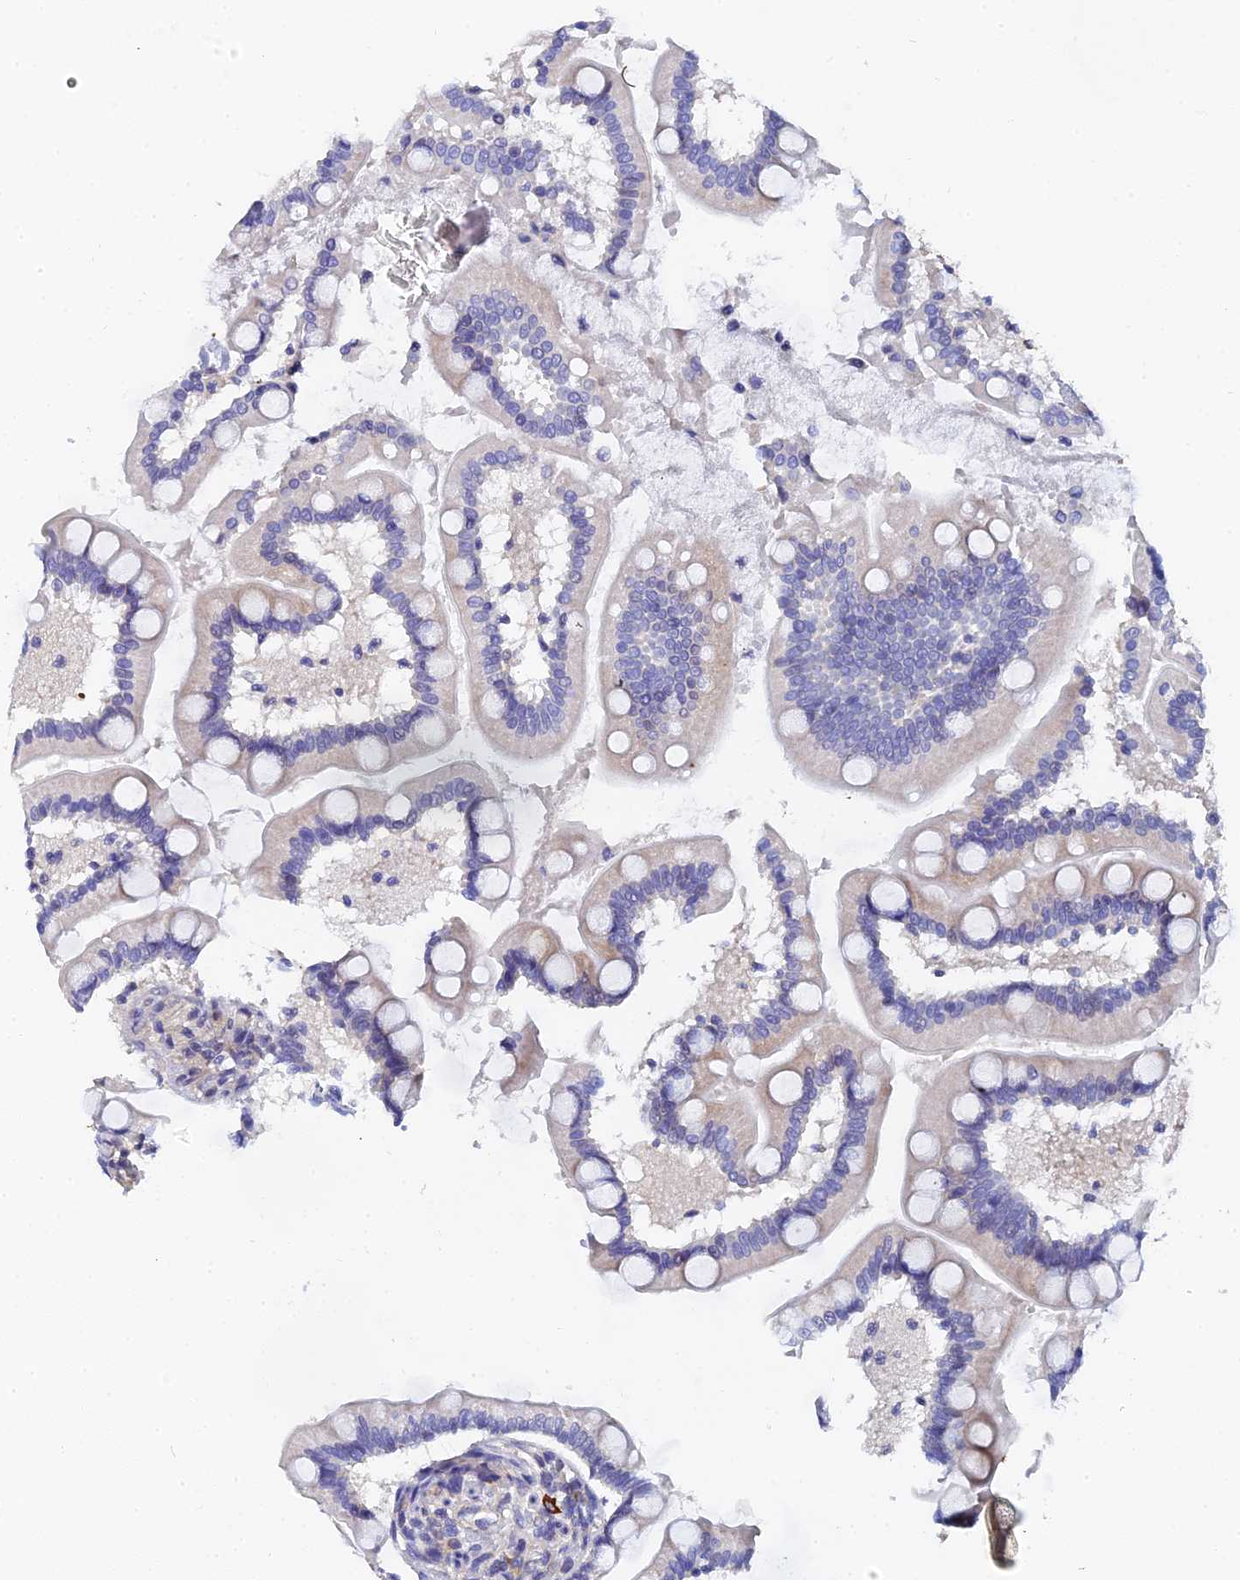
{"staining": {"intensity": "moderate", "quantity": "25%-75%", "location": "cytoplasmic/membranous"}, "tissue": "small intestine", "cell_type": "Glandular cells", "image_type": "normal", "snomed": [{"axis": "morphology", "description": "Normal tissue, NOS"}, {"axis": "topography", "description": "Small intestine"}], "caption": "IHC micrograph of benign small intestine stained for a protein (brown), which exhibits medium levels of moderate cytoplasmic/membranous expression in approximately 25%-75% of glandular cells.", "gene": "ENSG00000268674", "patient": {"sex": "female", "age": 64}}